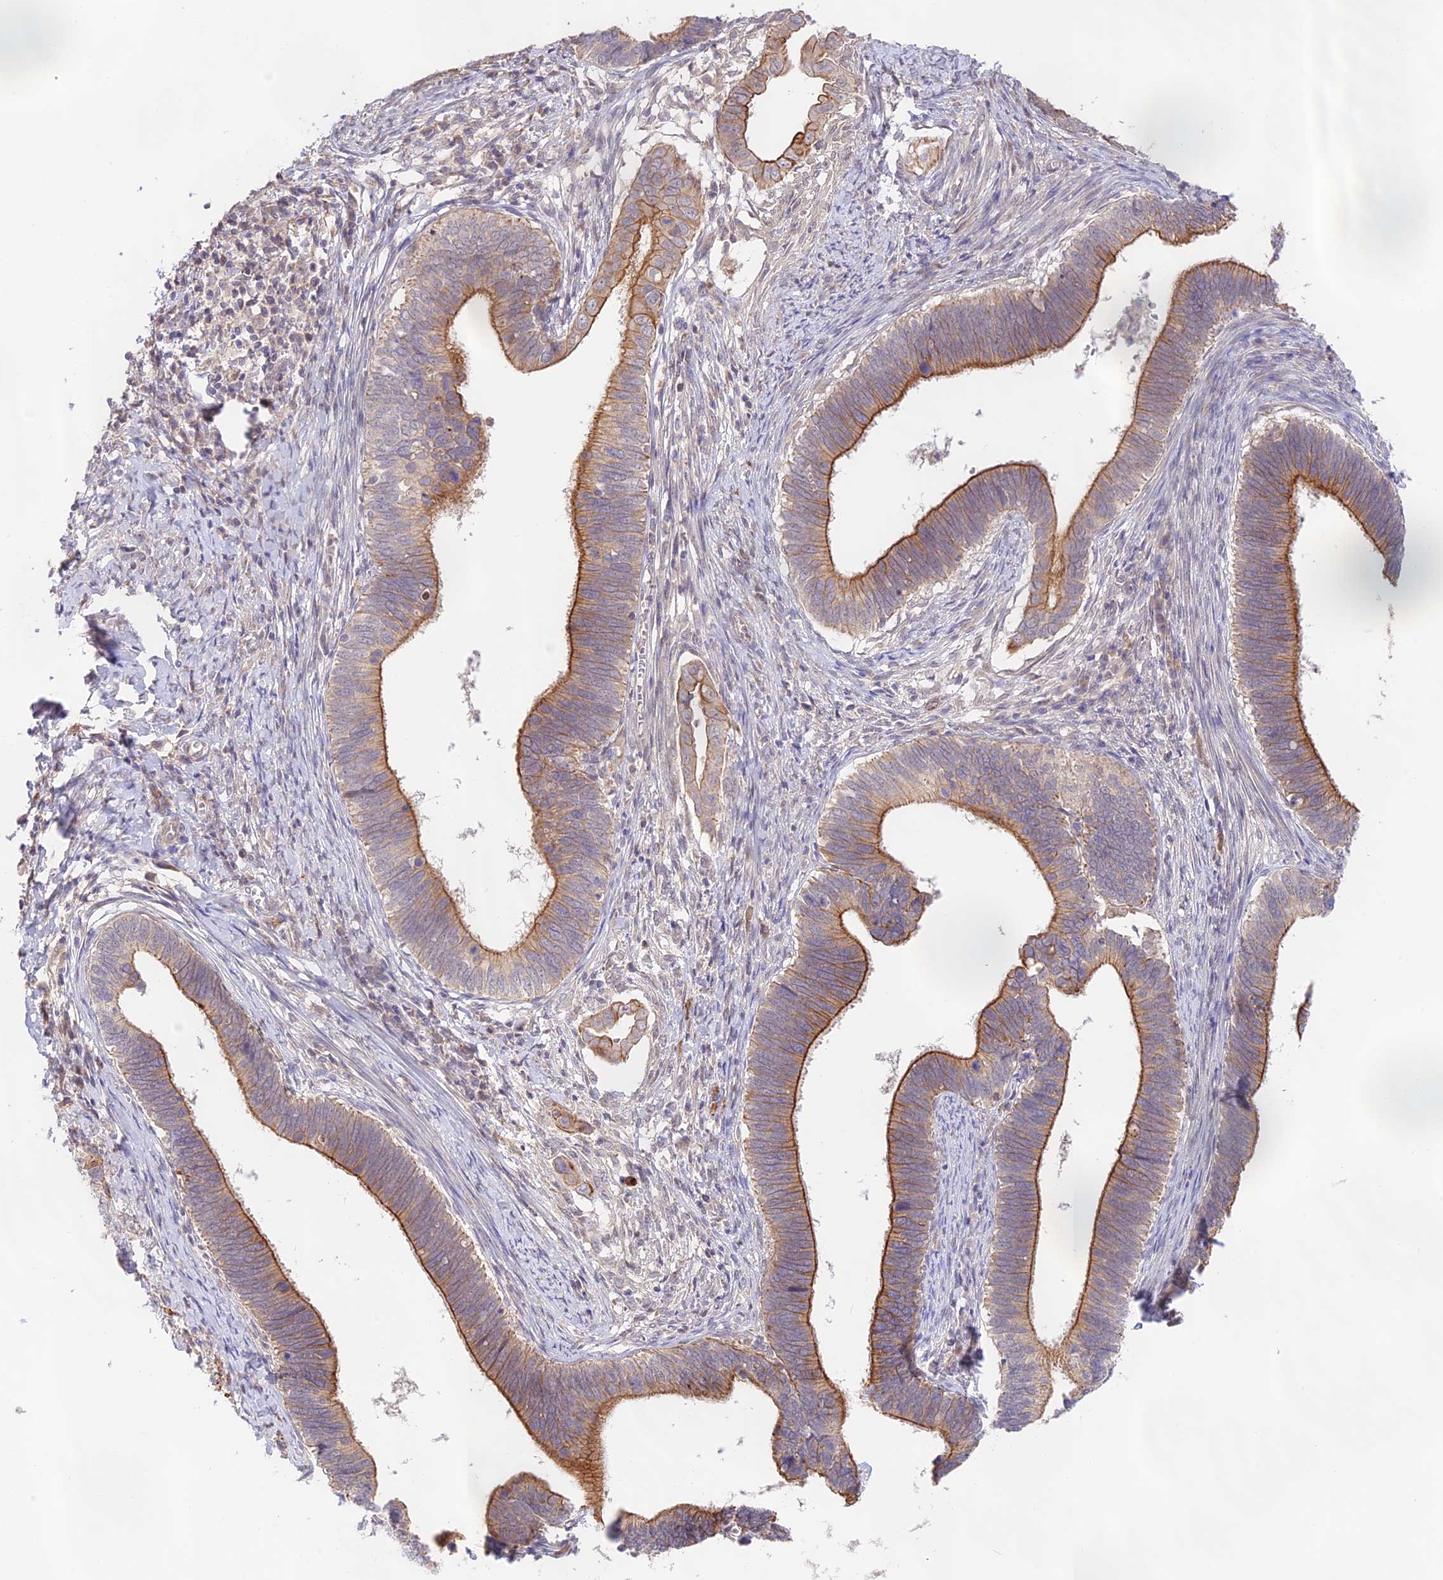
{"staining": {"intensity": "moderate", "quantity": ">75%", "location": "cytoplasmic/membranous"}, "tissue": "cervical cancer", "cell_type": "Tumor cells", "image_type": "cancer", "snomed": [{"axis": "morphology", "description": "Adenocarcinoma, NOS"}, {"axis": "topography", "description": "Cervix"}], "caption": "Immunohistochemistry (IHC) (DAB (3,3'-diaminobenzidine)) staining of human cervical adenocarcinoma exhibits moderate cytoplasmic/membranous protein staining in about >75% of tumor cells.", "gene": "CAMSAP3", "patient": {"sex": "female", "age": 42}}